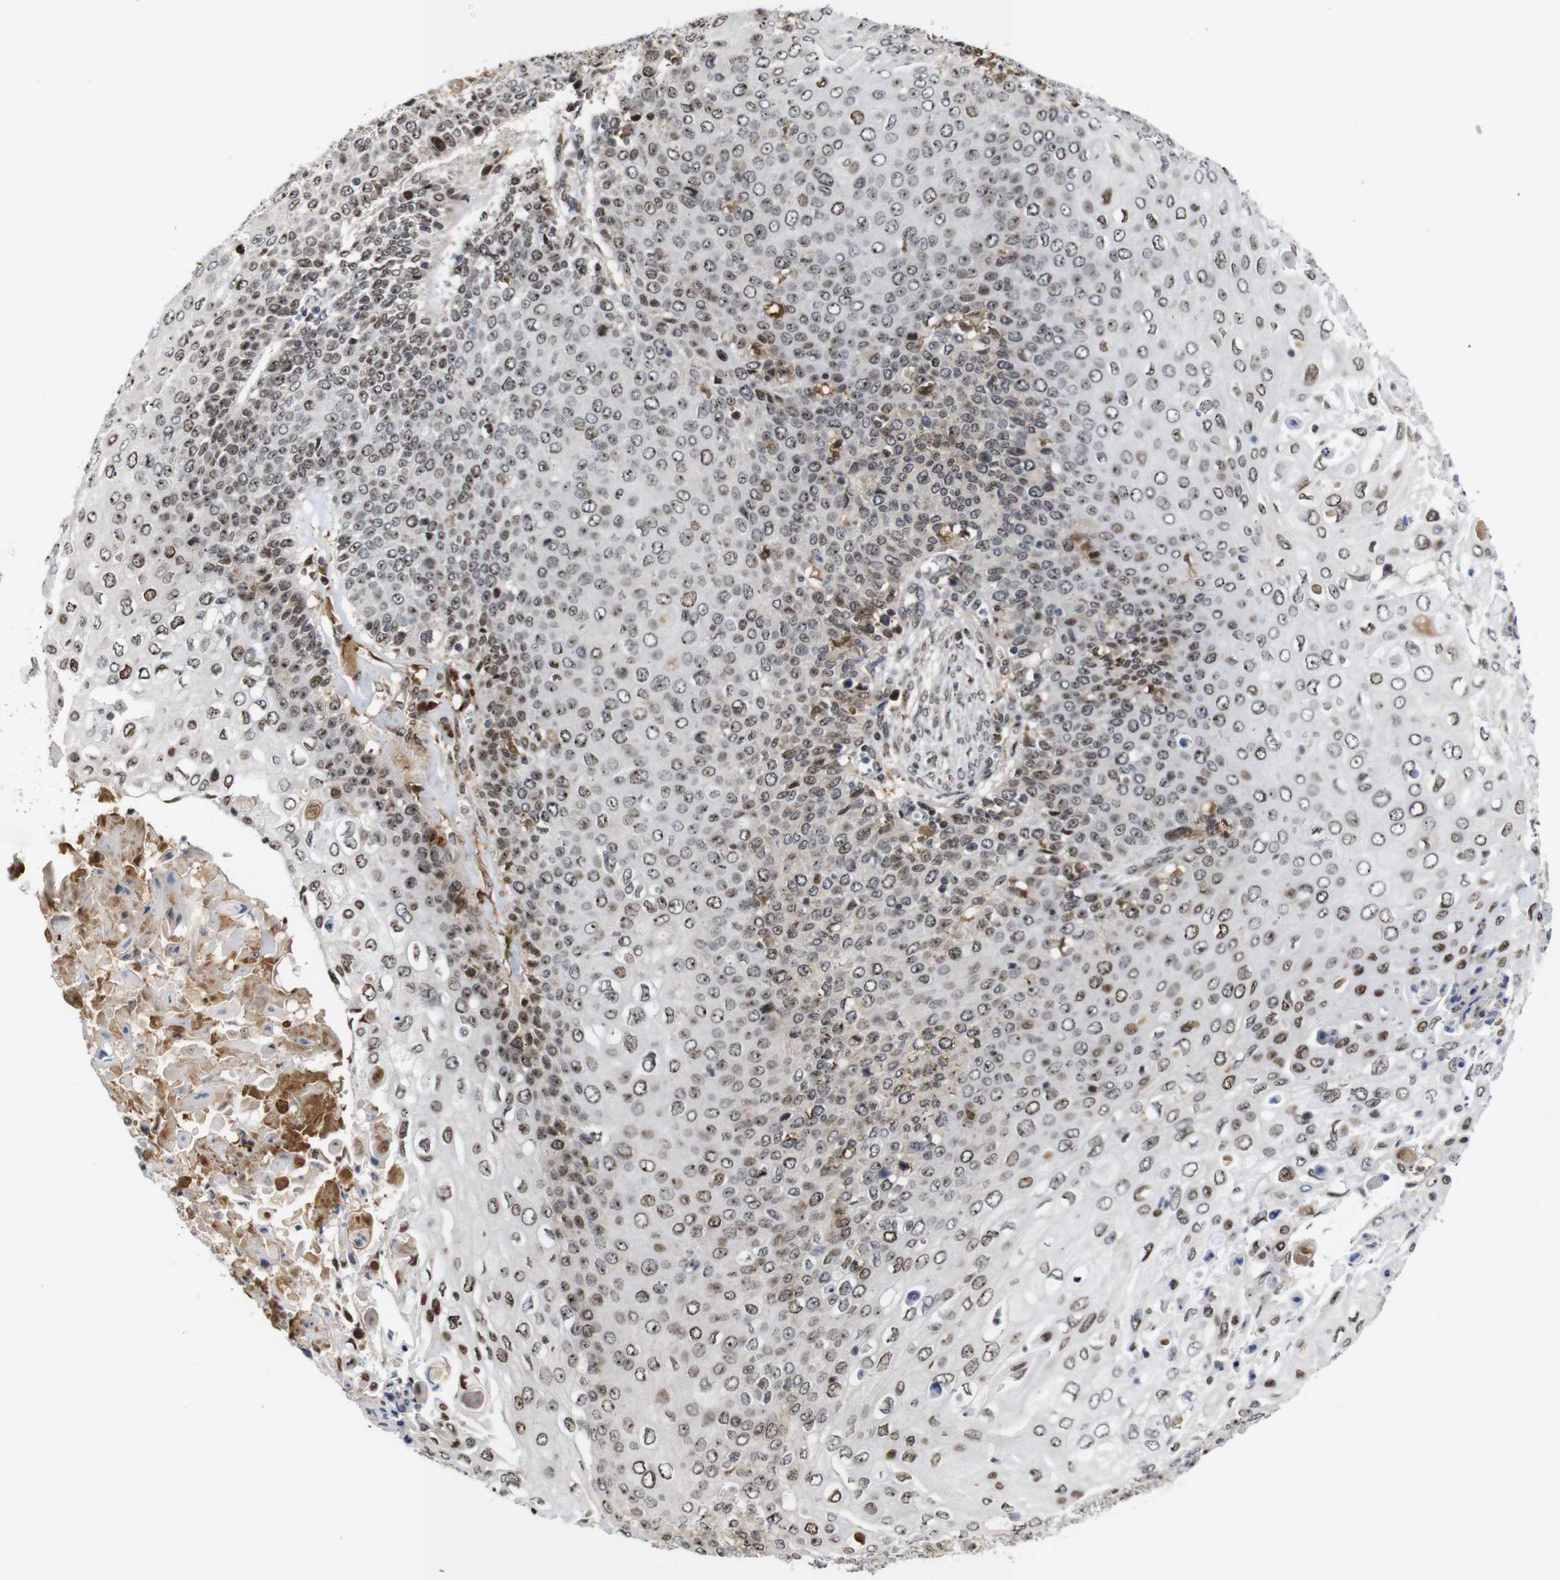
{"staining": {"intensity": "moderate", "quantity": "25%-75%", "location": "nuclear"}, "tissue": "cervical cancer", "cell_type": "Tumor cells", "image_type": "cancer", "snomed": [{"axis": "morphology", "description": "Squamous cell carcinoma, NOS"}, {"axis": "topography", "description": "Cervix"}], "caption": "Immunohistochemistry (IHC) histopathology image of neoplastic tissue: human cervical cancer stained using immunohistochemistry (IHC) shows medium levels of moderate protein expression localized specifically in the nuclear of tumor cells, appearing as a nuclear brown color.", "gene": "MYC", "patient": {"sex": "female", "age": 39}}